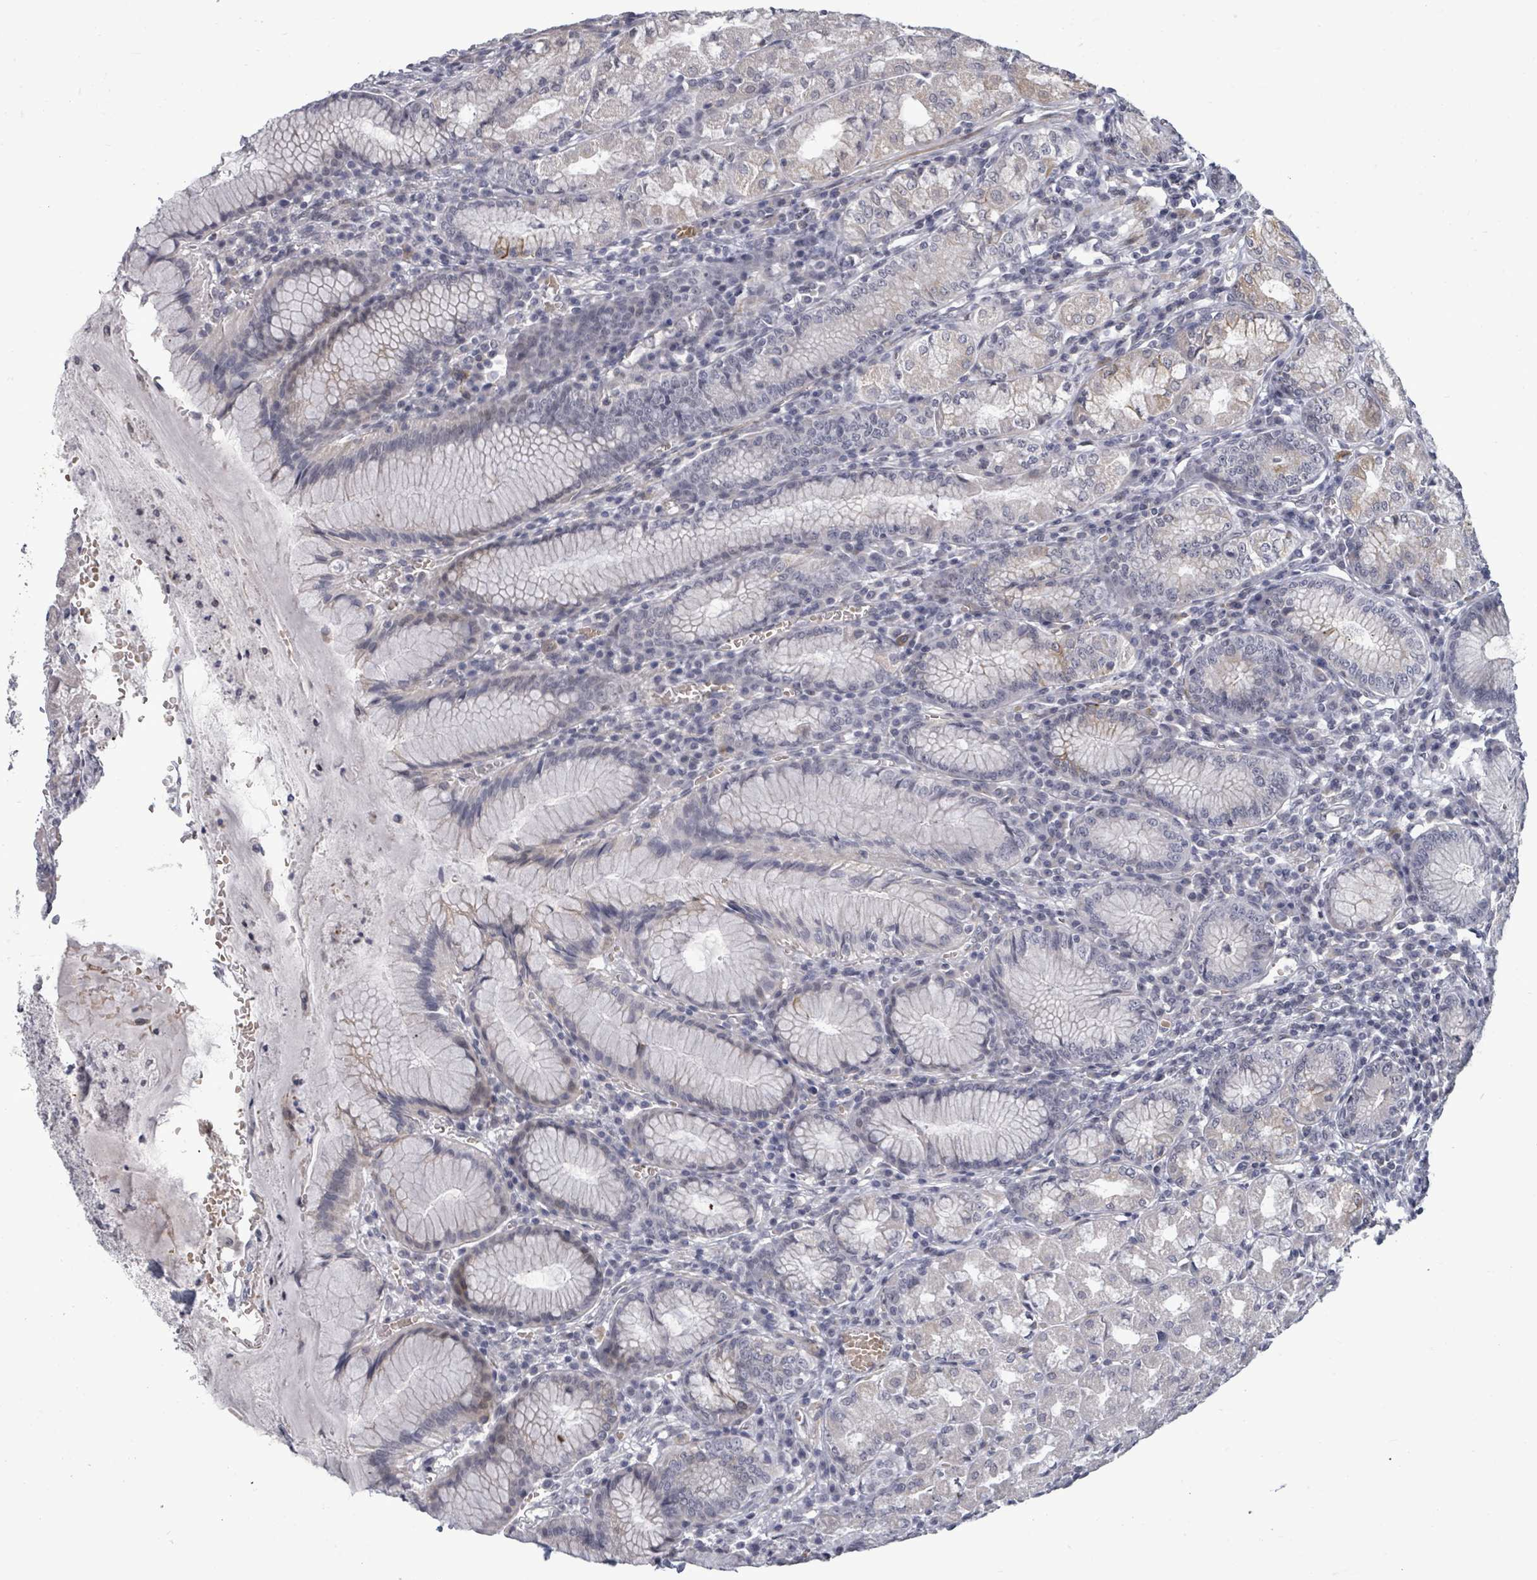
{"staining": {"intensity": "moderate", "quantity": "<25%", "location": "cytoplasmic/membranous"}, "tissue": "stomach", "cell_type": "Glandular cells", "image_type": "normal", "snomed": [{"axis": "morphology", "description": "Normal tissue, NOS"}, {"axis": "topography", "description": "Stomach"}], "caption": "Normal stomach was stained to show a protein in brown. There is low levels of moderate cytoplasmic/membranous staining in approximately <25% of glandular cells.", "gene": "PTPN20", "patient": {"sex": "male", "age": 55}}